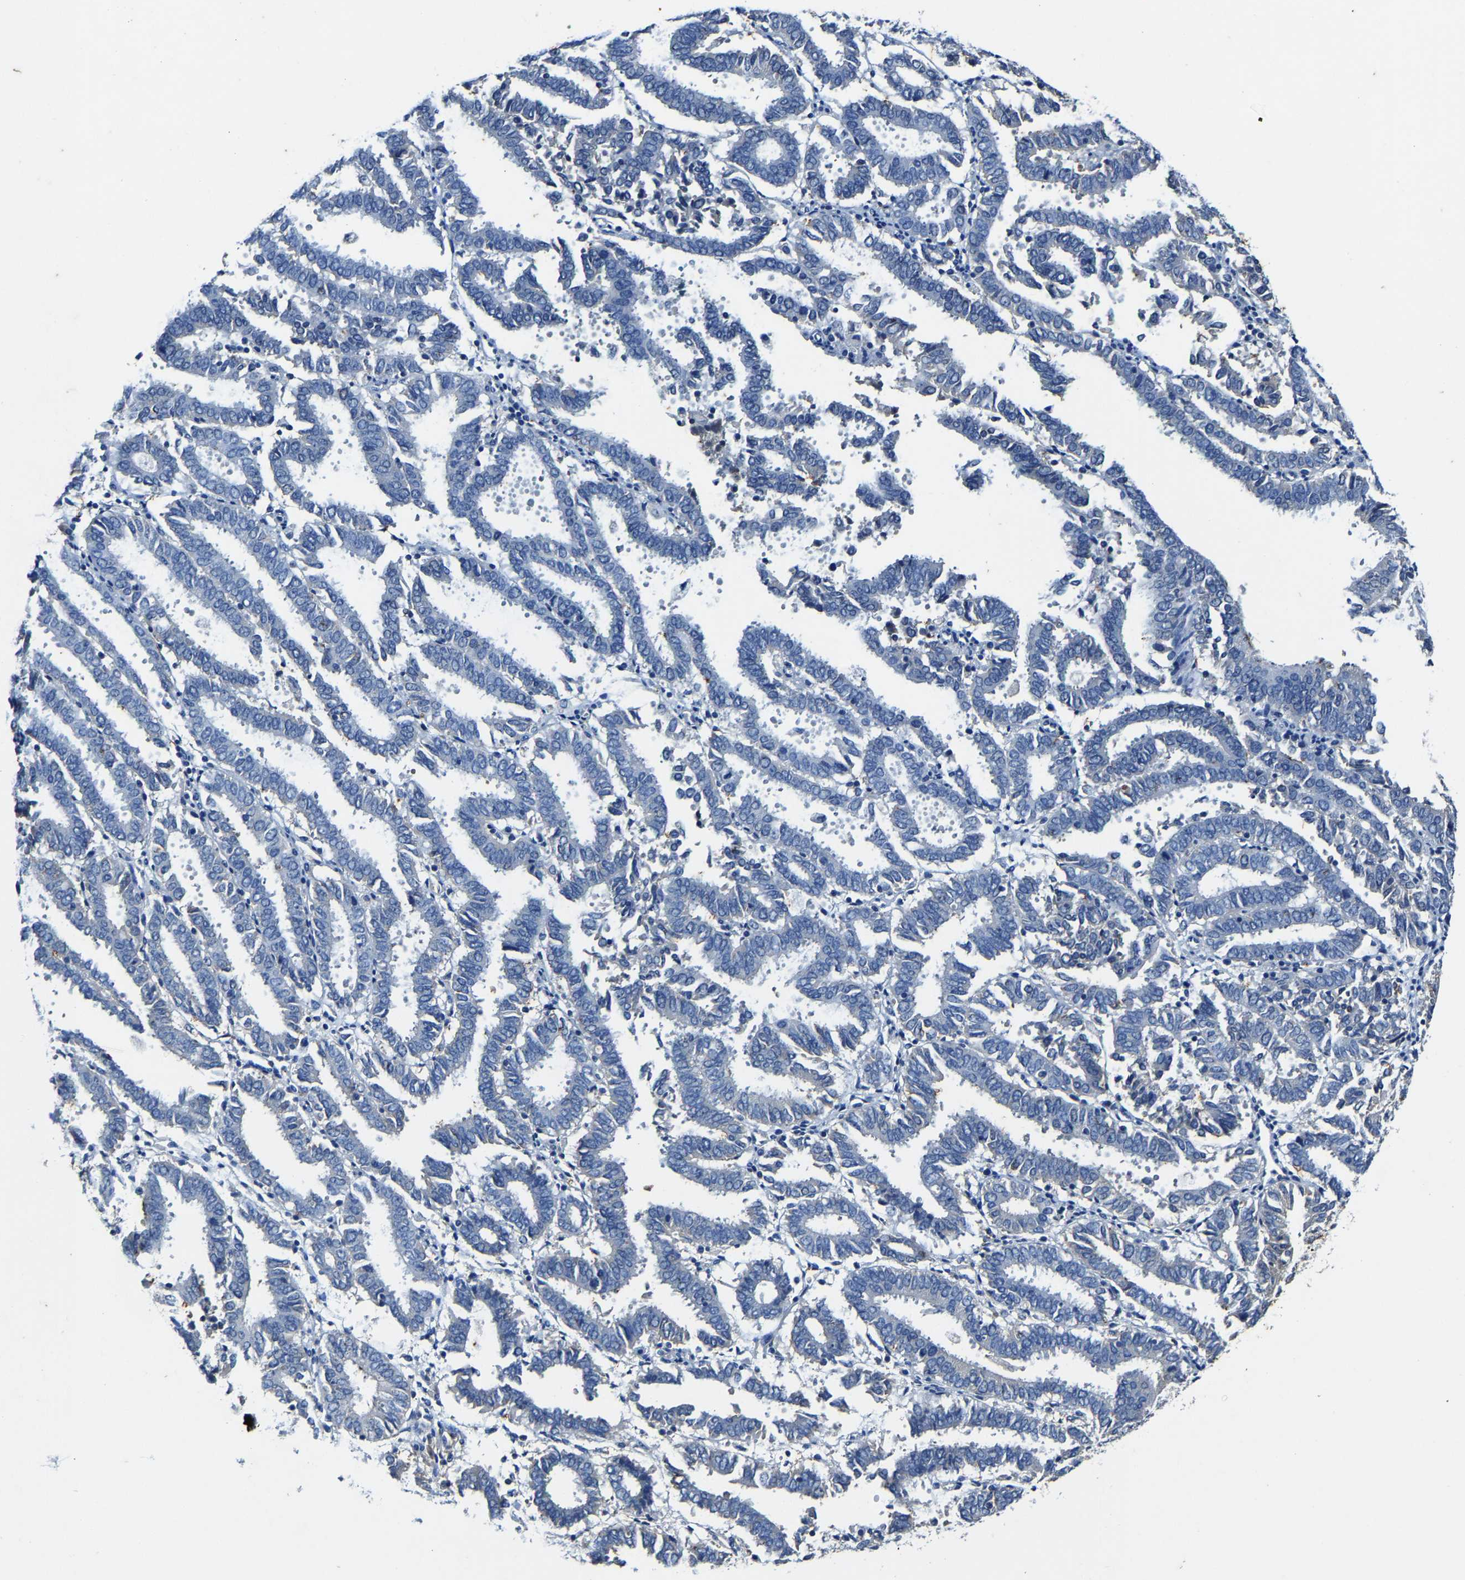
{"staining": {"intensity": "negative", "quantity": "none", "location": "none"}, "tissue": "endometrial cancer", "cell_type": "Tumor cells", "image_type": "cancer", "snomed": [{"axis": "morphology", "description": "Adenocarcinoma, NOS"}, {"axis": "topography", "description": "Uterus"}], "caption": "Photomicrograph shows no significant protein expression in tumor cells of adenocarcinoma (endometrial).", "gene": "SLC25A25", "patient": {"sex": "female", "age": 83}}